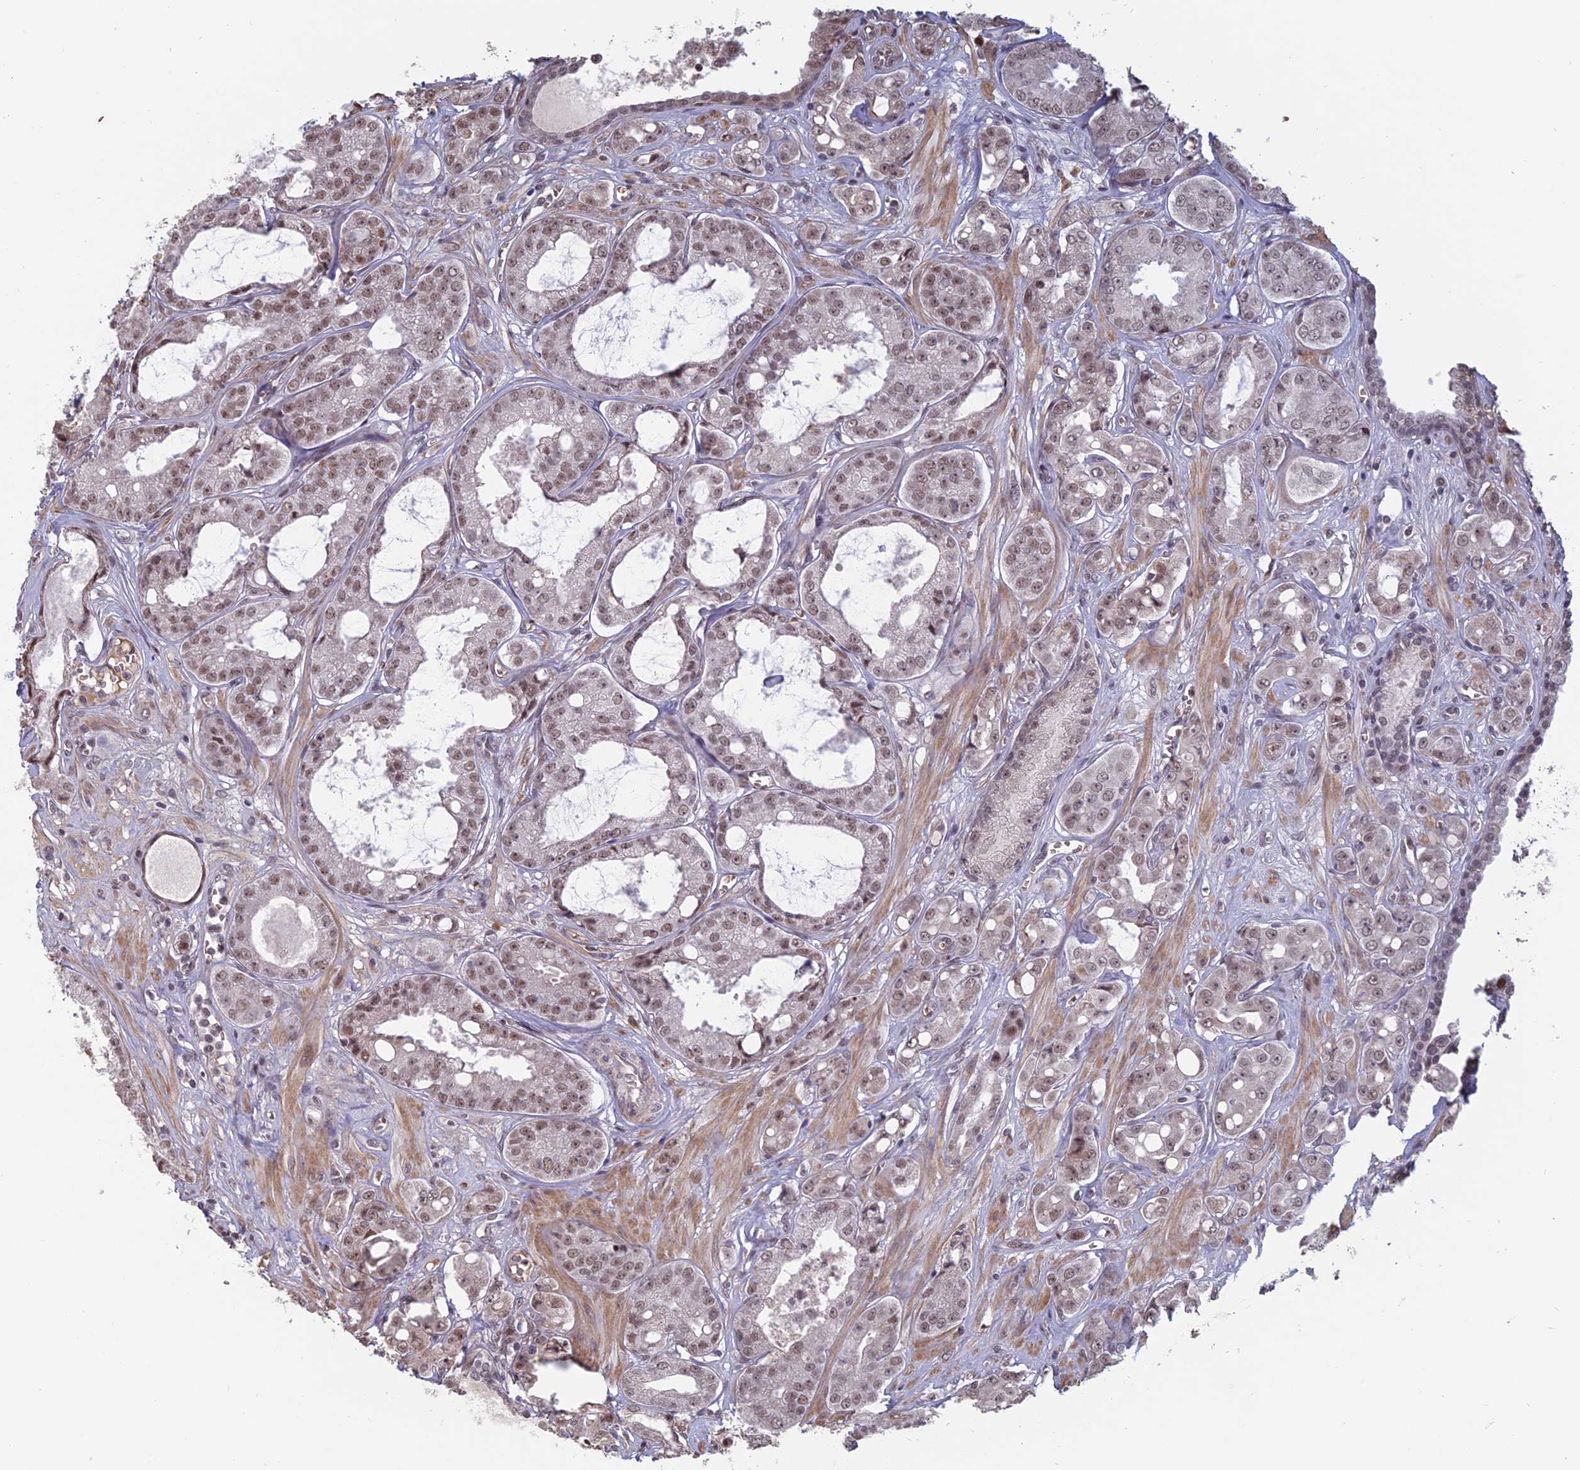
{"staining": {"intensity": "moderate", "quantity": "25%-75%", "location": "nuclear"}, "tissue": "prostate cancer", "cell_type": "Tumor cells", "image_type": "cancer", "snomed": [{"axis": "morphology", "description": "Adenocarcinoma, High grade"}, {"axis": "topography", "description": "Prostate"}], "caption": "Immunohistochemical staining of high-grade adenocarcinoma (prostate) demonstrates moderate nuclear protein expression in about 25%-75% of tumor cells.", "gene": "MFAP1", "patient": {"sex": "male", "age": 74}}